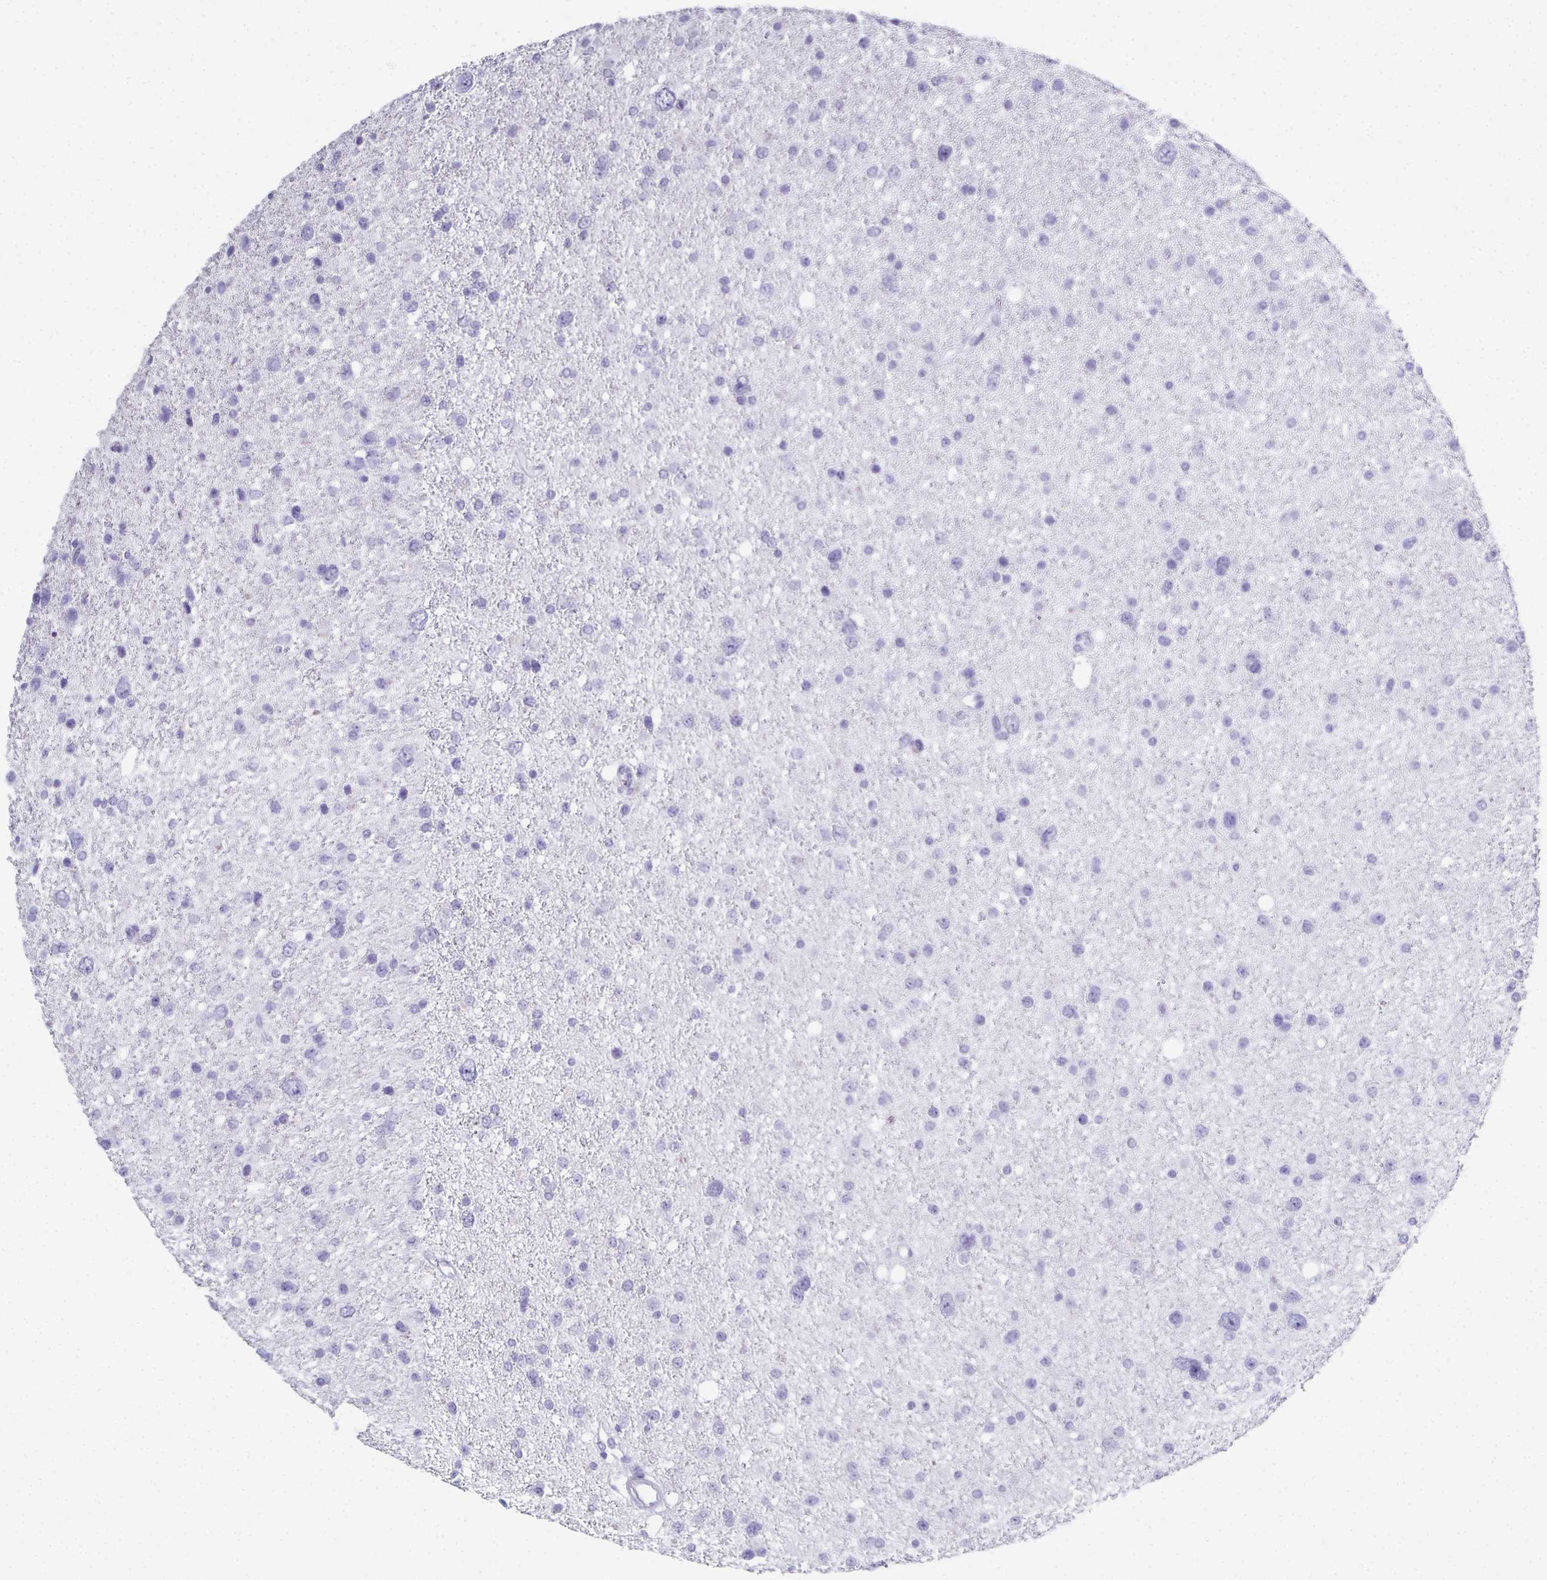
{"staining": {"intensity": "negative", "quantity": "none", "location": "none"}, "tissue": "glioma", "cell_type": "Tumor cells", "image_type": "cancer", "snomed": [{"axis": "morphology", "description": "Glioma, malignant, Low grade"}, {"axis": "topography", "description": "Brain"}], "caption": "This histopathology image is of malignant glioma (low-grade) stained with immunohistochemistry to label a protein in brown with the nuclei are counter-stained blue. There is no staining in tumor cells.", "gene": "SYCP1", "patient": {"sex": "female", "age": 55}}